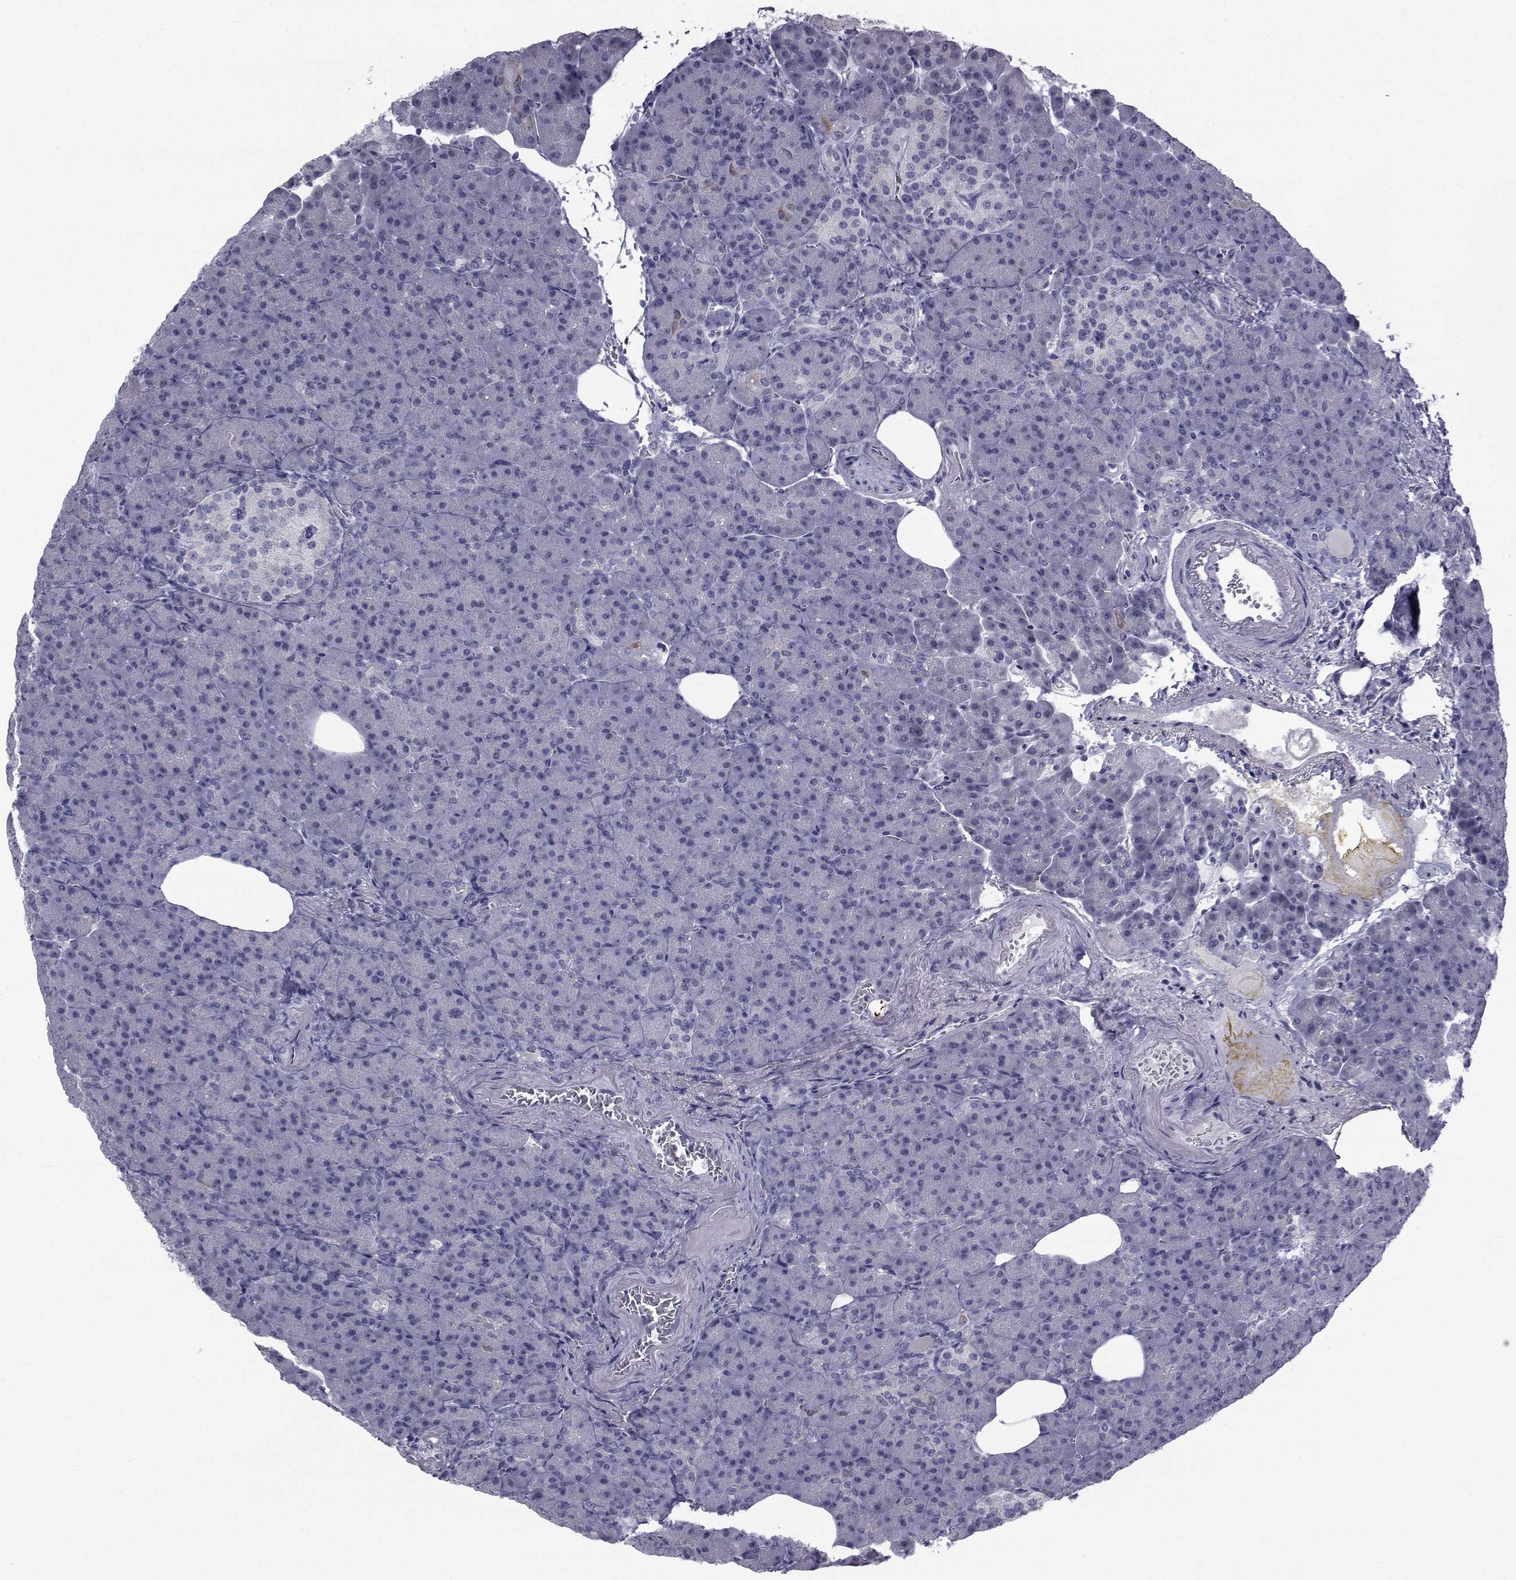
{"staining": {"intensity": "negative", "quantity": "none", "location": "none"}, "tissue": "pancreas", "cell_type": "Exocrine glandular cells", "image_type": "normal", "snomed": [{"axis": "morphology", "description": "Normal tissue, NOS"}, {"axis": "topography", "description": "Pancreas"}], "caption": "The immunohistochemistry image has no significant expression in exocrine glandular cells of pancreas. (Stains: DAB (3,3'-diaminobenzidine) immunohistochemistry with hematoxylin counter stain, Microscopy: brightfield microscopy at high magnification).", "gene": "FDXR", "patient": {"sex": "female", "age": 74}}